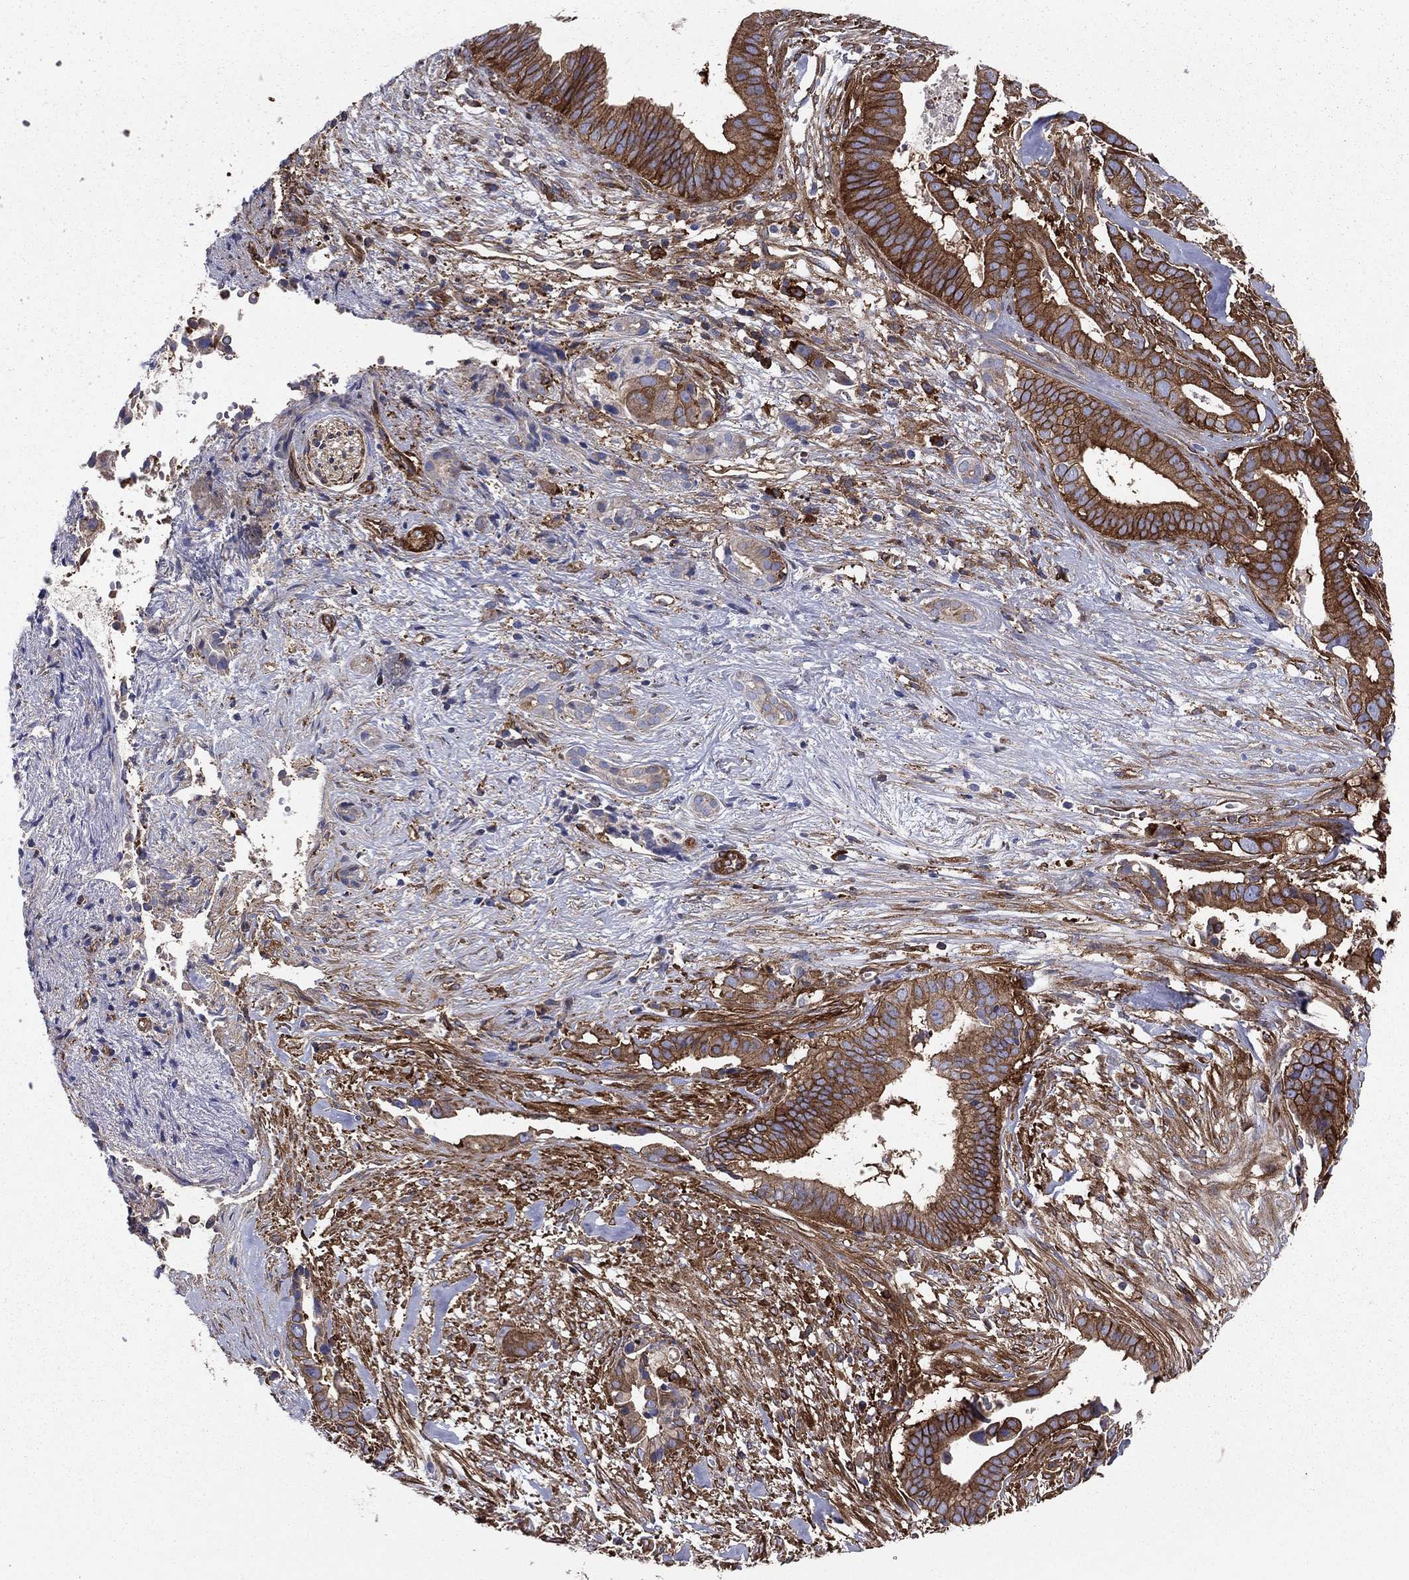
{"staining": {"intensity": "strong", "quantity": ">75%", "location": "cytoplasmic/membranous"}, "tissue": "pancreatic cancer", "cell_type": "Tumor cells", "image_type": "cancer", "snomed": [{"axis": "morphology", "description": "Adenocarcinoma, NOS"}, {"axis": "topography", "description": "Pancreas"}], "caption": "Immunohistochemical staining of pancreatic adenocarcinoma reveals high levels of strong cytoplasmic/membranous expression in about >75% of tumor cells. Nuclei are stained in blue.", "gene": "EHBP1L1", "patient": {"sex": "male", "age": 61}}